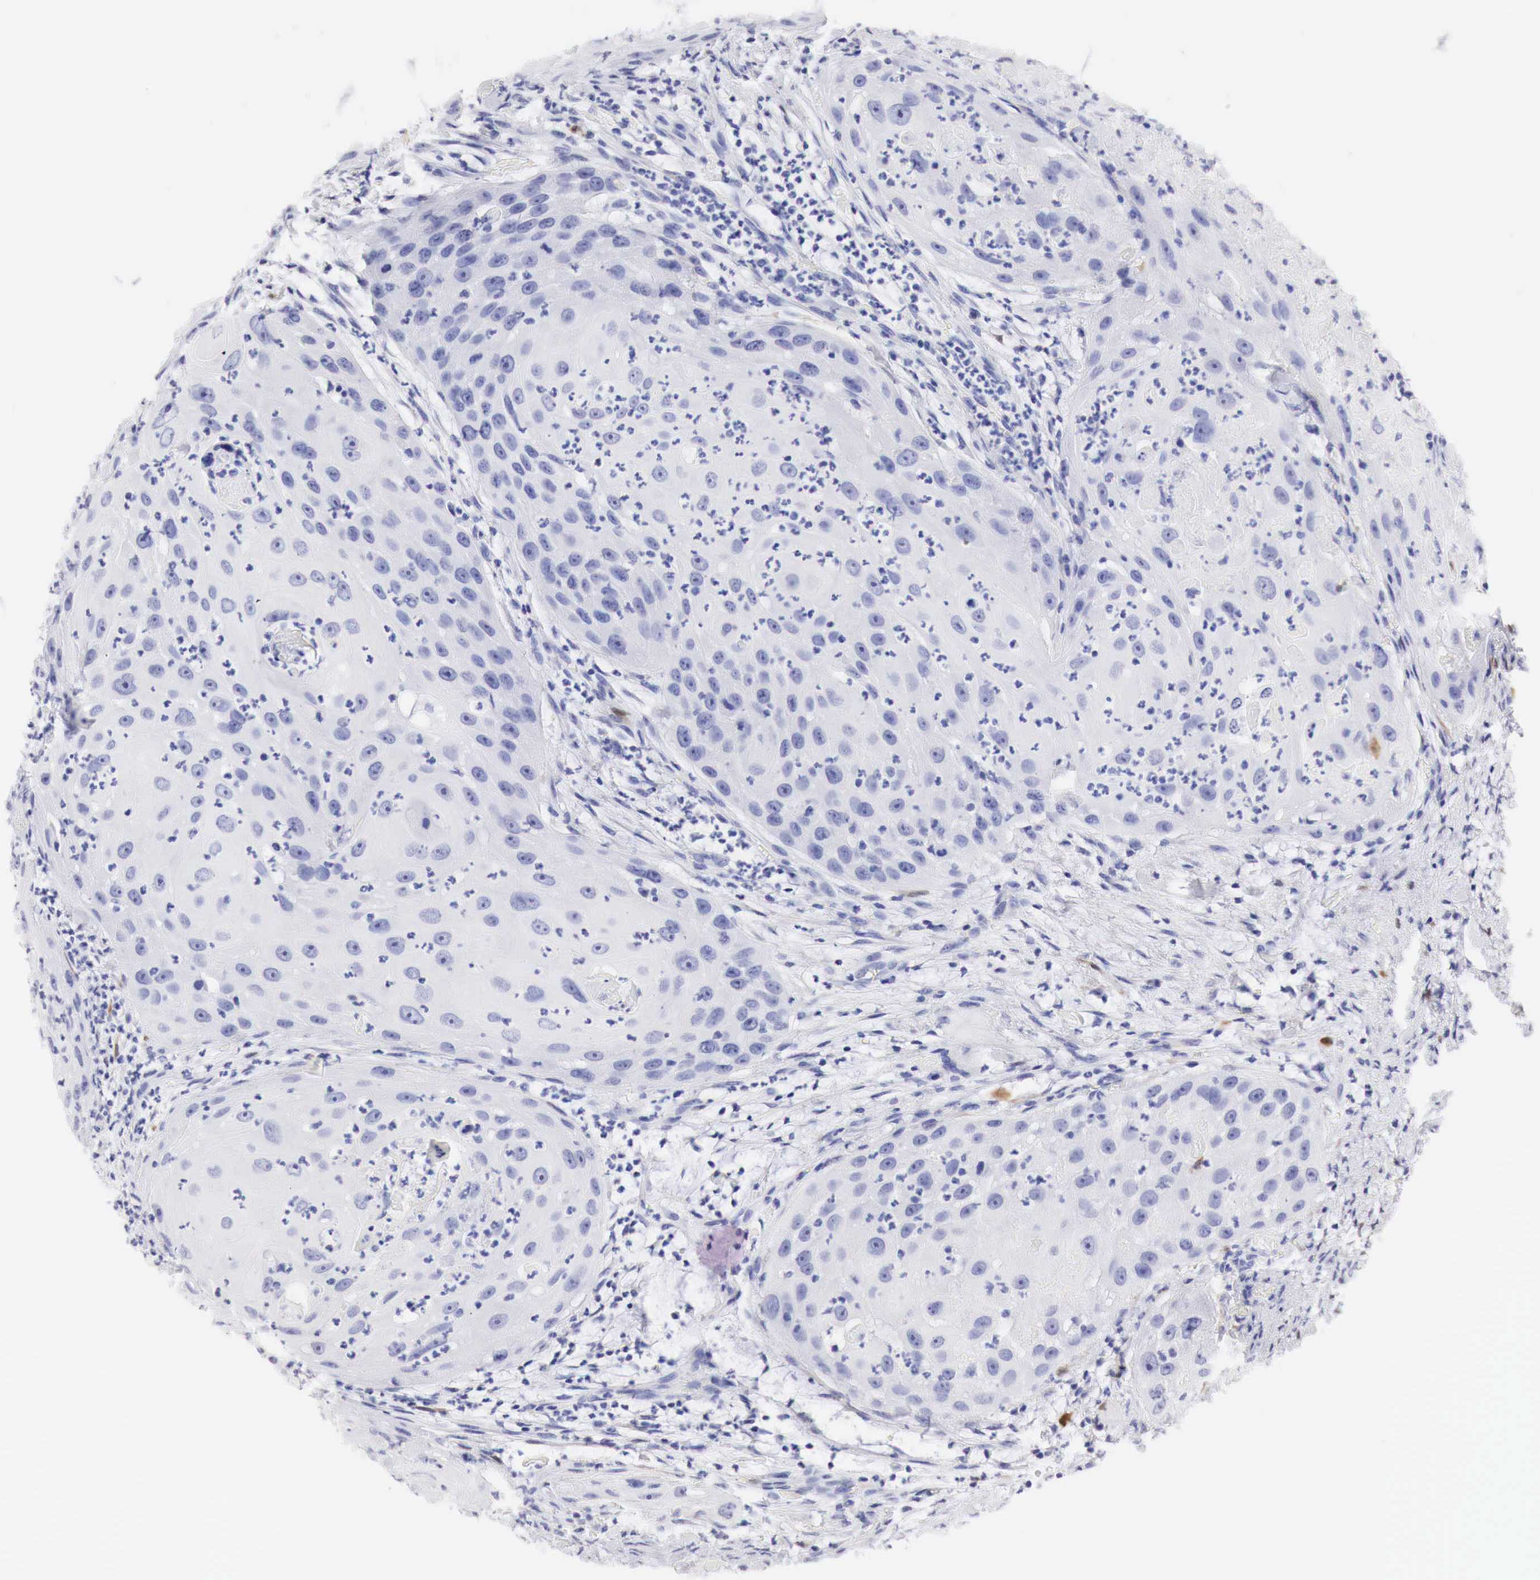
{"staining": {"intensity": "negative", "quantity": "none", "location": "none"}, "tissue": "head and neck cancer", "cell_type": "Tumor cells", "image_type": "cancer", "snomed": [{"axis": "morphology", "description": "Squamous cell carcinoma, NOS"}, {"axis": "topography", "description": "Head-Neck"}], "caption": "Human head and neck cancer (squamous cell carcinoma) stained for a protein using immunohistochemistry (IHC) exhibits no staining in tumor cells.", "gene": "CDKN2A", "patient": {"sex": "male", "age": 64}}